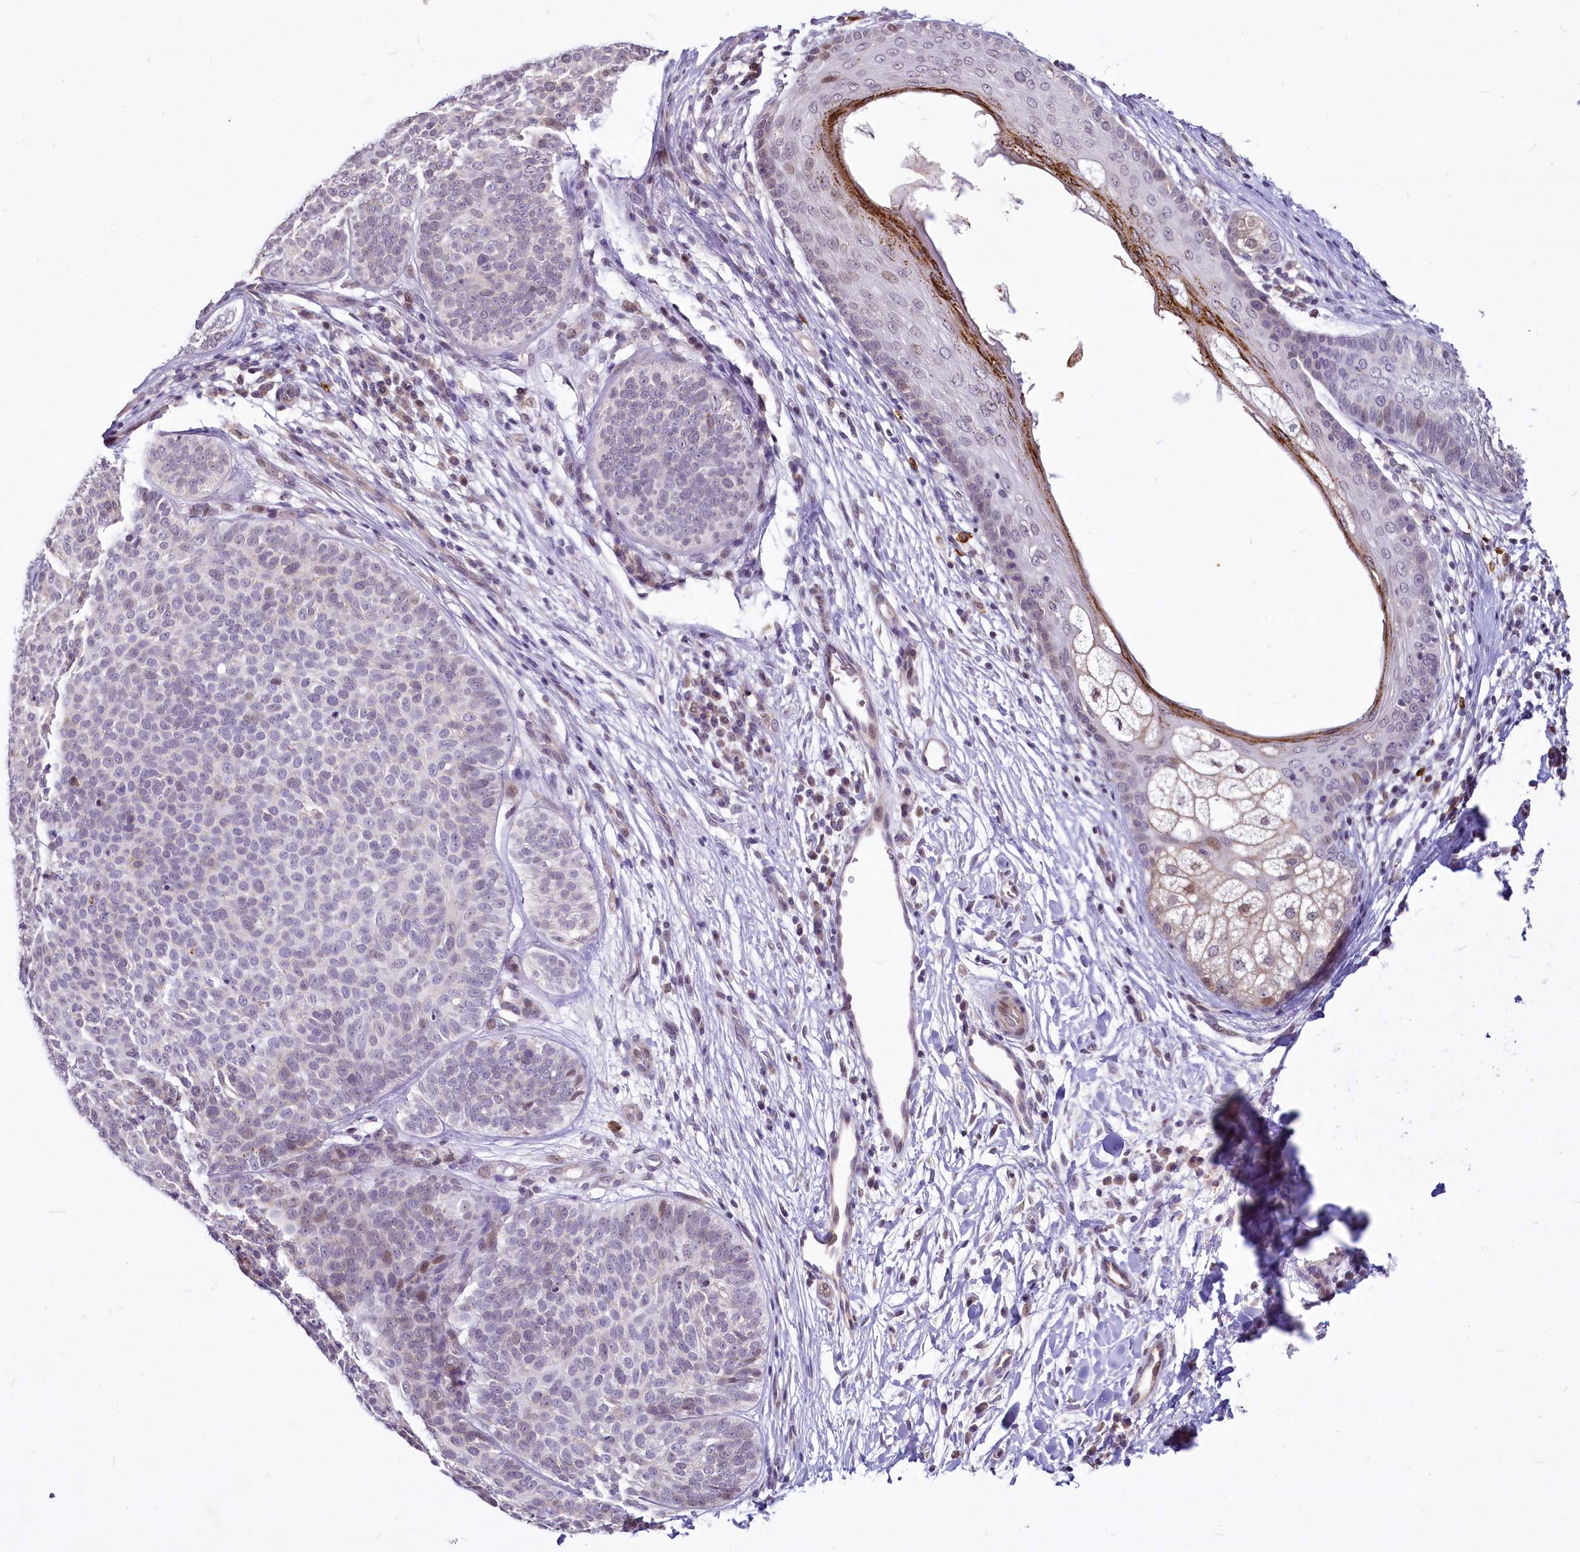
{"staining": {"intensity": "moderate", "quantity": "<25%", "location": "cytoplasmic/membranous"}, "tissue": "skin cancer", "cell_type": "Tumor cells", "image_type": "cancer", "snomed": [{"axis": "morphology", "description": "Basal cell carcinoma"}, {"axis": "topography", "description": "Skin"}], "caption": "Immunohistochemistry (IHC) staining of basal cell carcinoma (skin), which demonstrates low levels of moderate cytoplasmic/membranous positivity in approximately <25% of tumor cells indicating moderate cytoplasmic/membranous protein staining. The staining was performed using DAB (3,3'-diaminobenzidine) (brown) for protein detection and nuclei were counterstained in hematoxylin (blue).", "gene": "BANK1", "patient": {"sex": "male", "age": 85}}